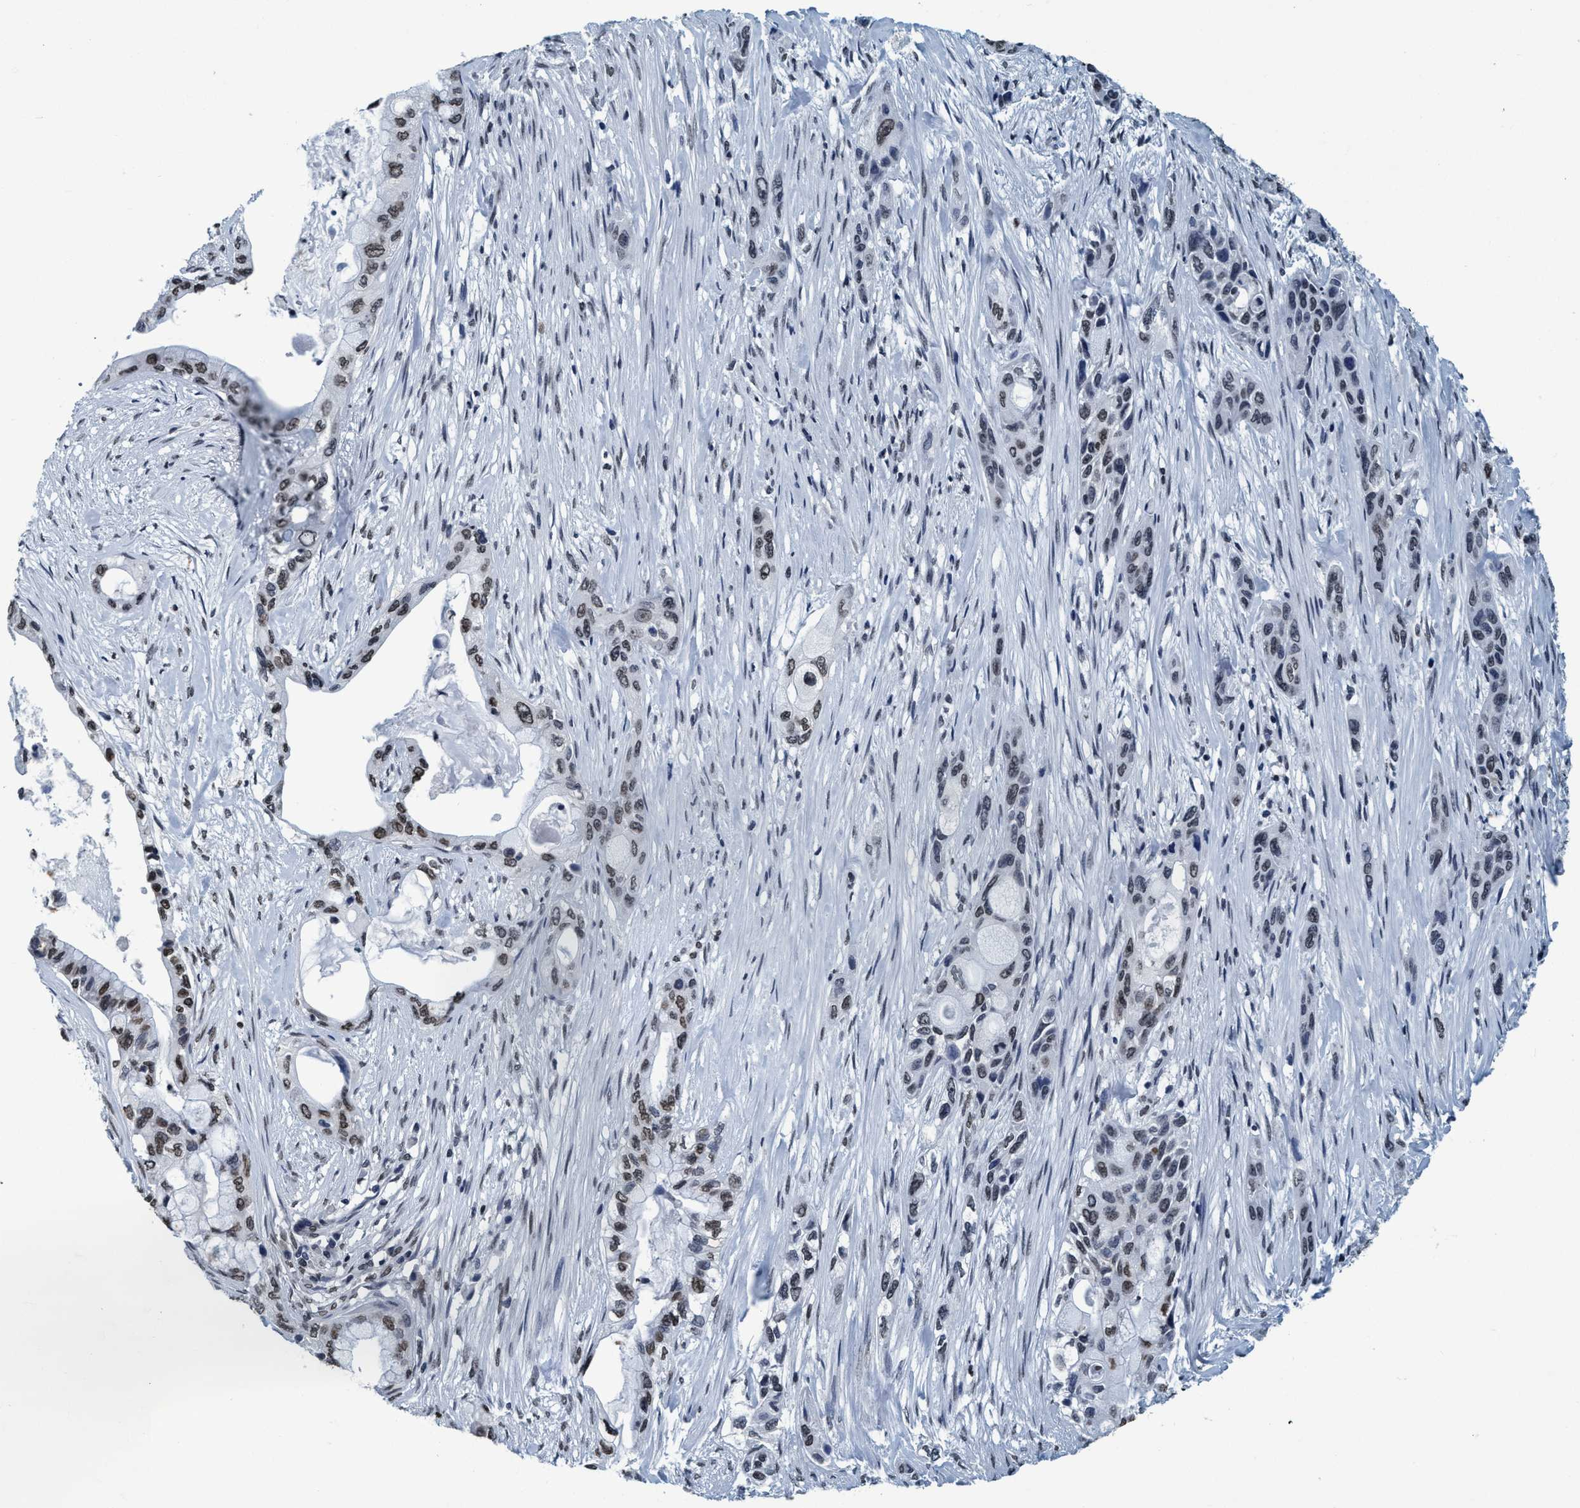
{"staining": {"intensity": "weak", "quantity": ">75%", "location": "nuclear"}, "tissue": "pancreatic cancer", "cell_type": "Tumor cells", "image_type": "cancer", "snomed": [{"axis": "morphology", "description": "Adenocarcinoma, NOS"}, {"axis": "topography", "description": "Pancreas"}], "caption": "Pancreatic adenocarcinoma was stained to show a protein in brown. There is low levels of weak nuclear staining in approximately >75% of tumor cells.", "gene": "CCNE2", "patient": {"sex": "male", "age": 53}}